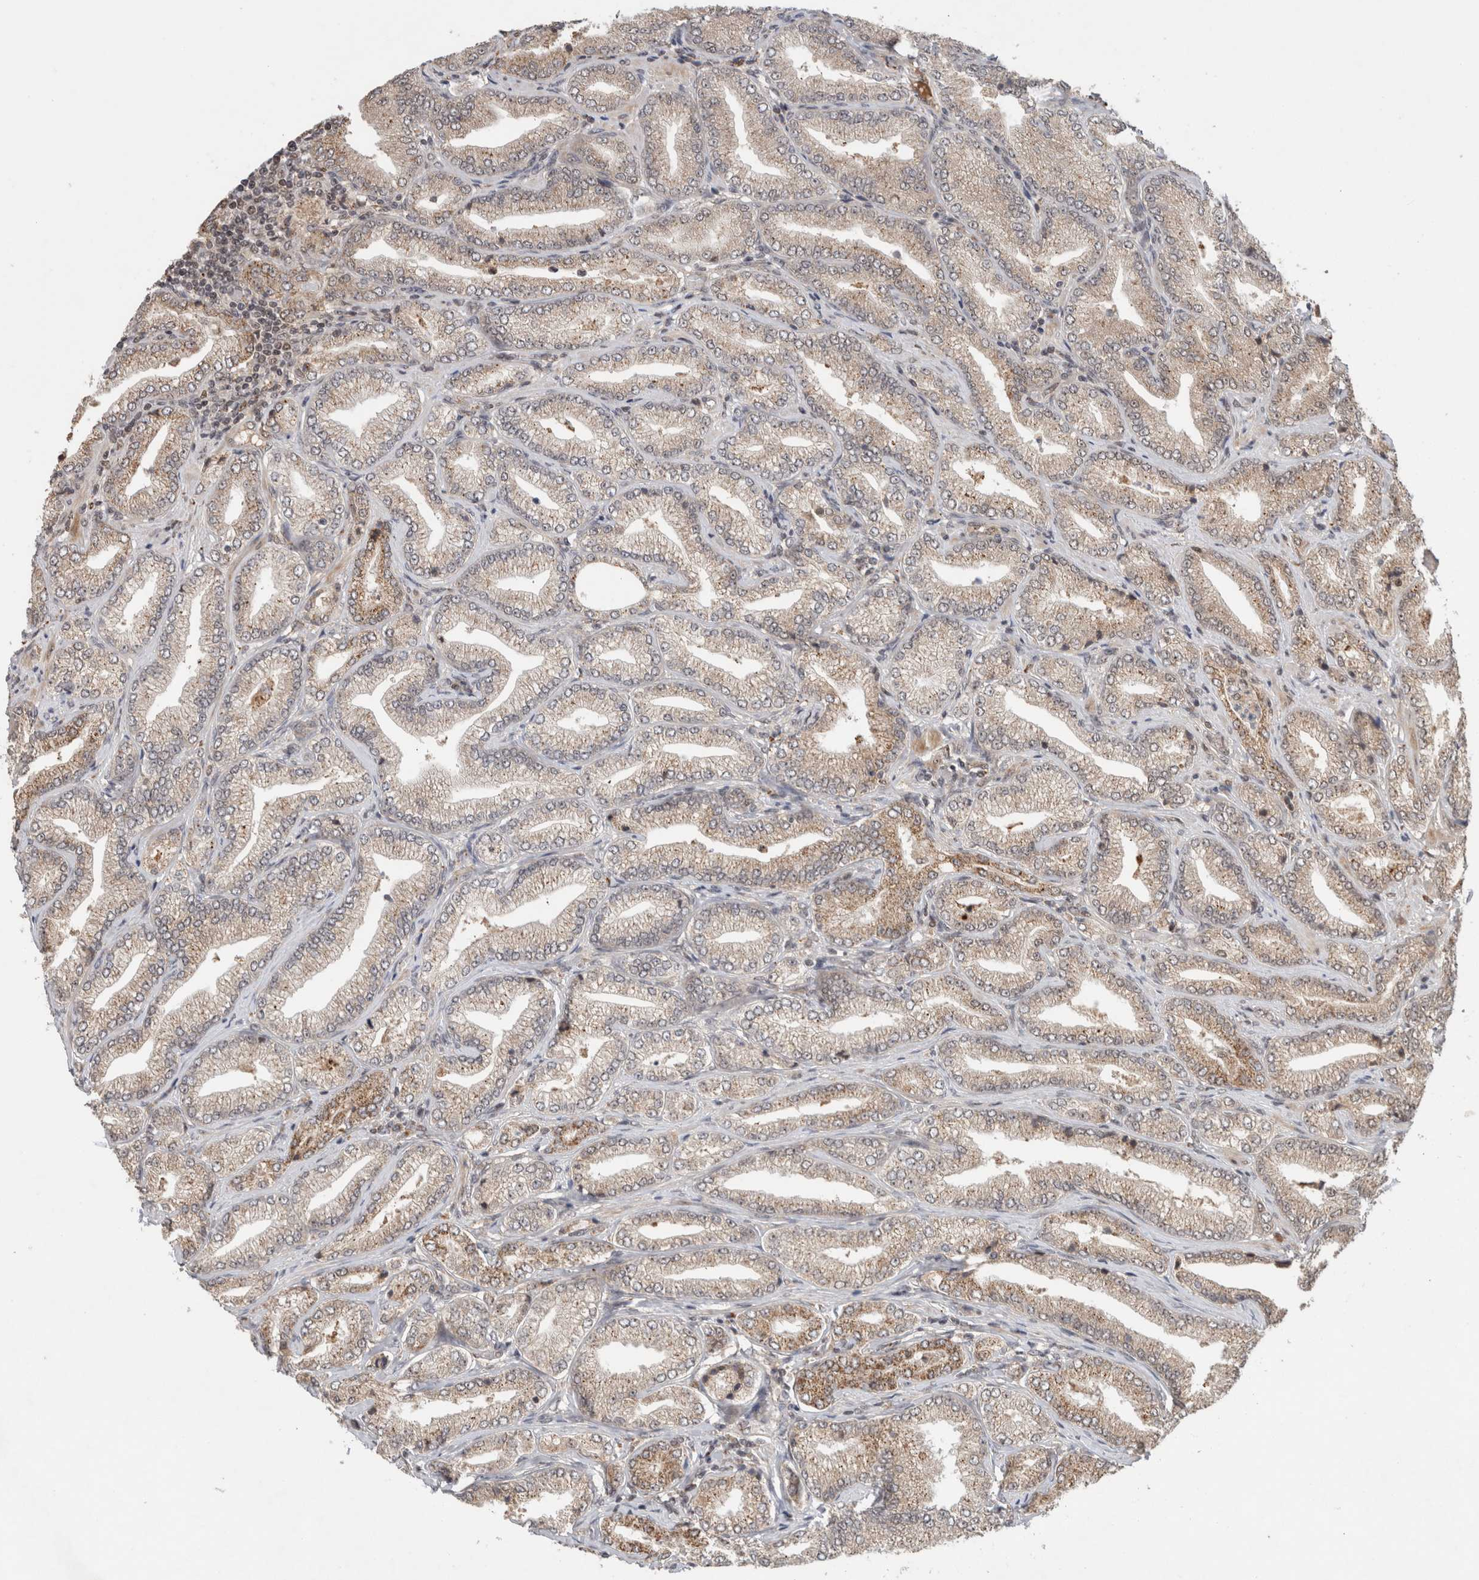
{"staining": {"intensity": "weak", "quantity": "<25%", "location": "cytoplasmic/membranous,nuclear"}, "tissue": "prostate cancer", "cell_type": "Tumor cells", "image_type": "cancer", "snomed": [{"axis": "morphology", "description": "Adenocarcinoma, Low grade"}, {"axis": "topography", "description": "Prostate"}], "caption": "A micrograph of human low-grade adenocarcinoma (prostate) is negative for staining in tumor cells.", "gene": "MPHOSPH6", "patient": {"sex": "male", "age": 62}}